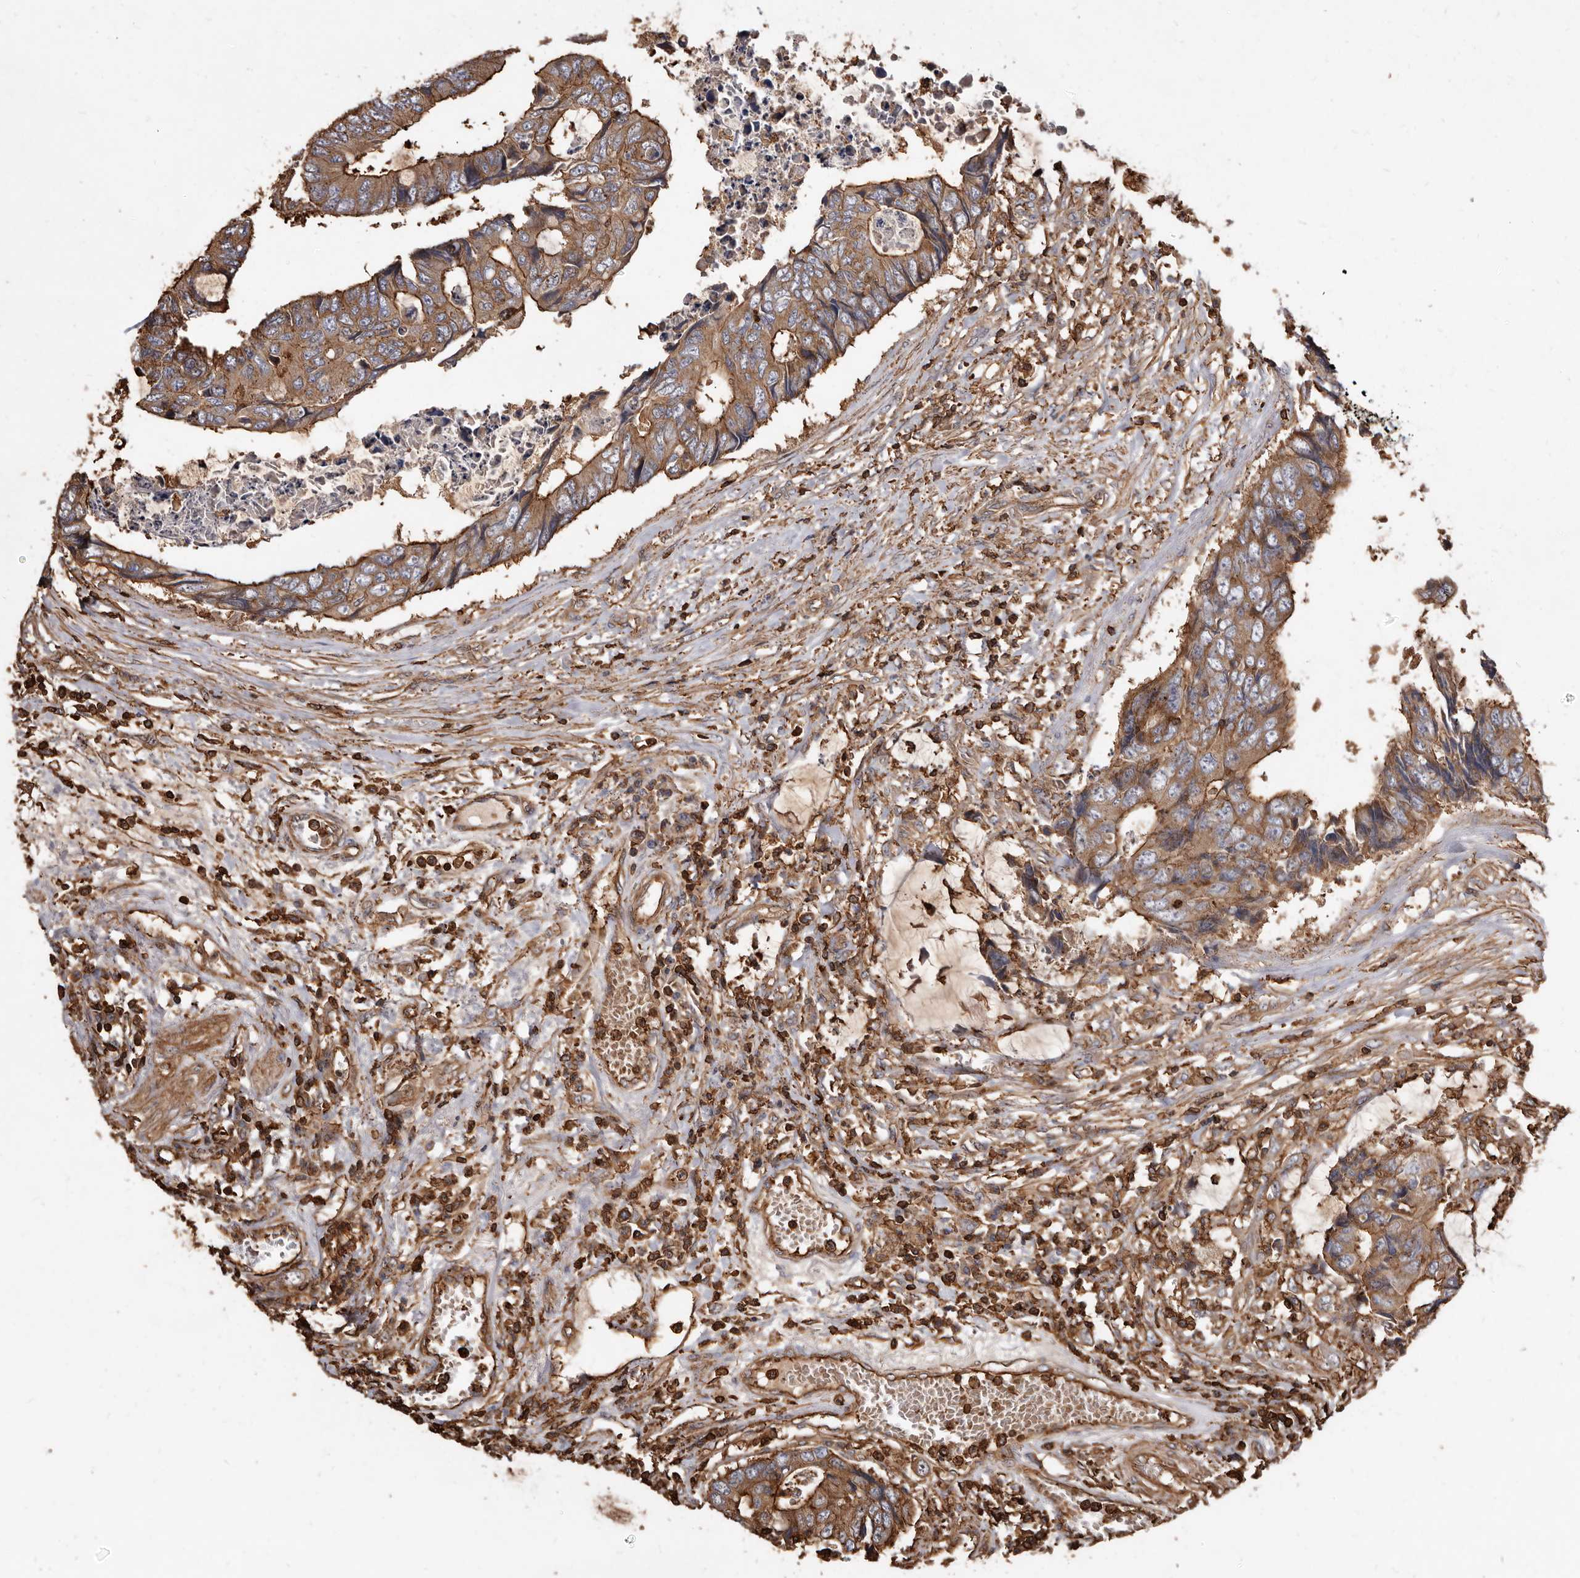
{"staining": {"intensity": "strong", "quantity": ">75%", "location": "cytoplasmic/membranous"}, "tissue": "colorectal cancer", "cell_type": "Tumor cells", "image_type": "cancer", "snomed": [{"axis": "morphology", "description": "Adenocarcinoma, NOS"}, {"axis": "topography", "description": "Rectum"}], "caption": "Protein analysis of colorectal cancer (adenocarcinoma) tissue shows strong cytoplasmic/membranous staining in approximately >75% of tumor cells.", "gene": "COQ8B", "patient": {"sex": "male", "age": 84}}